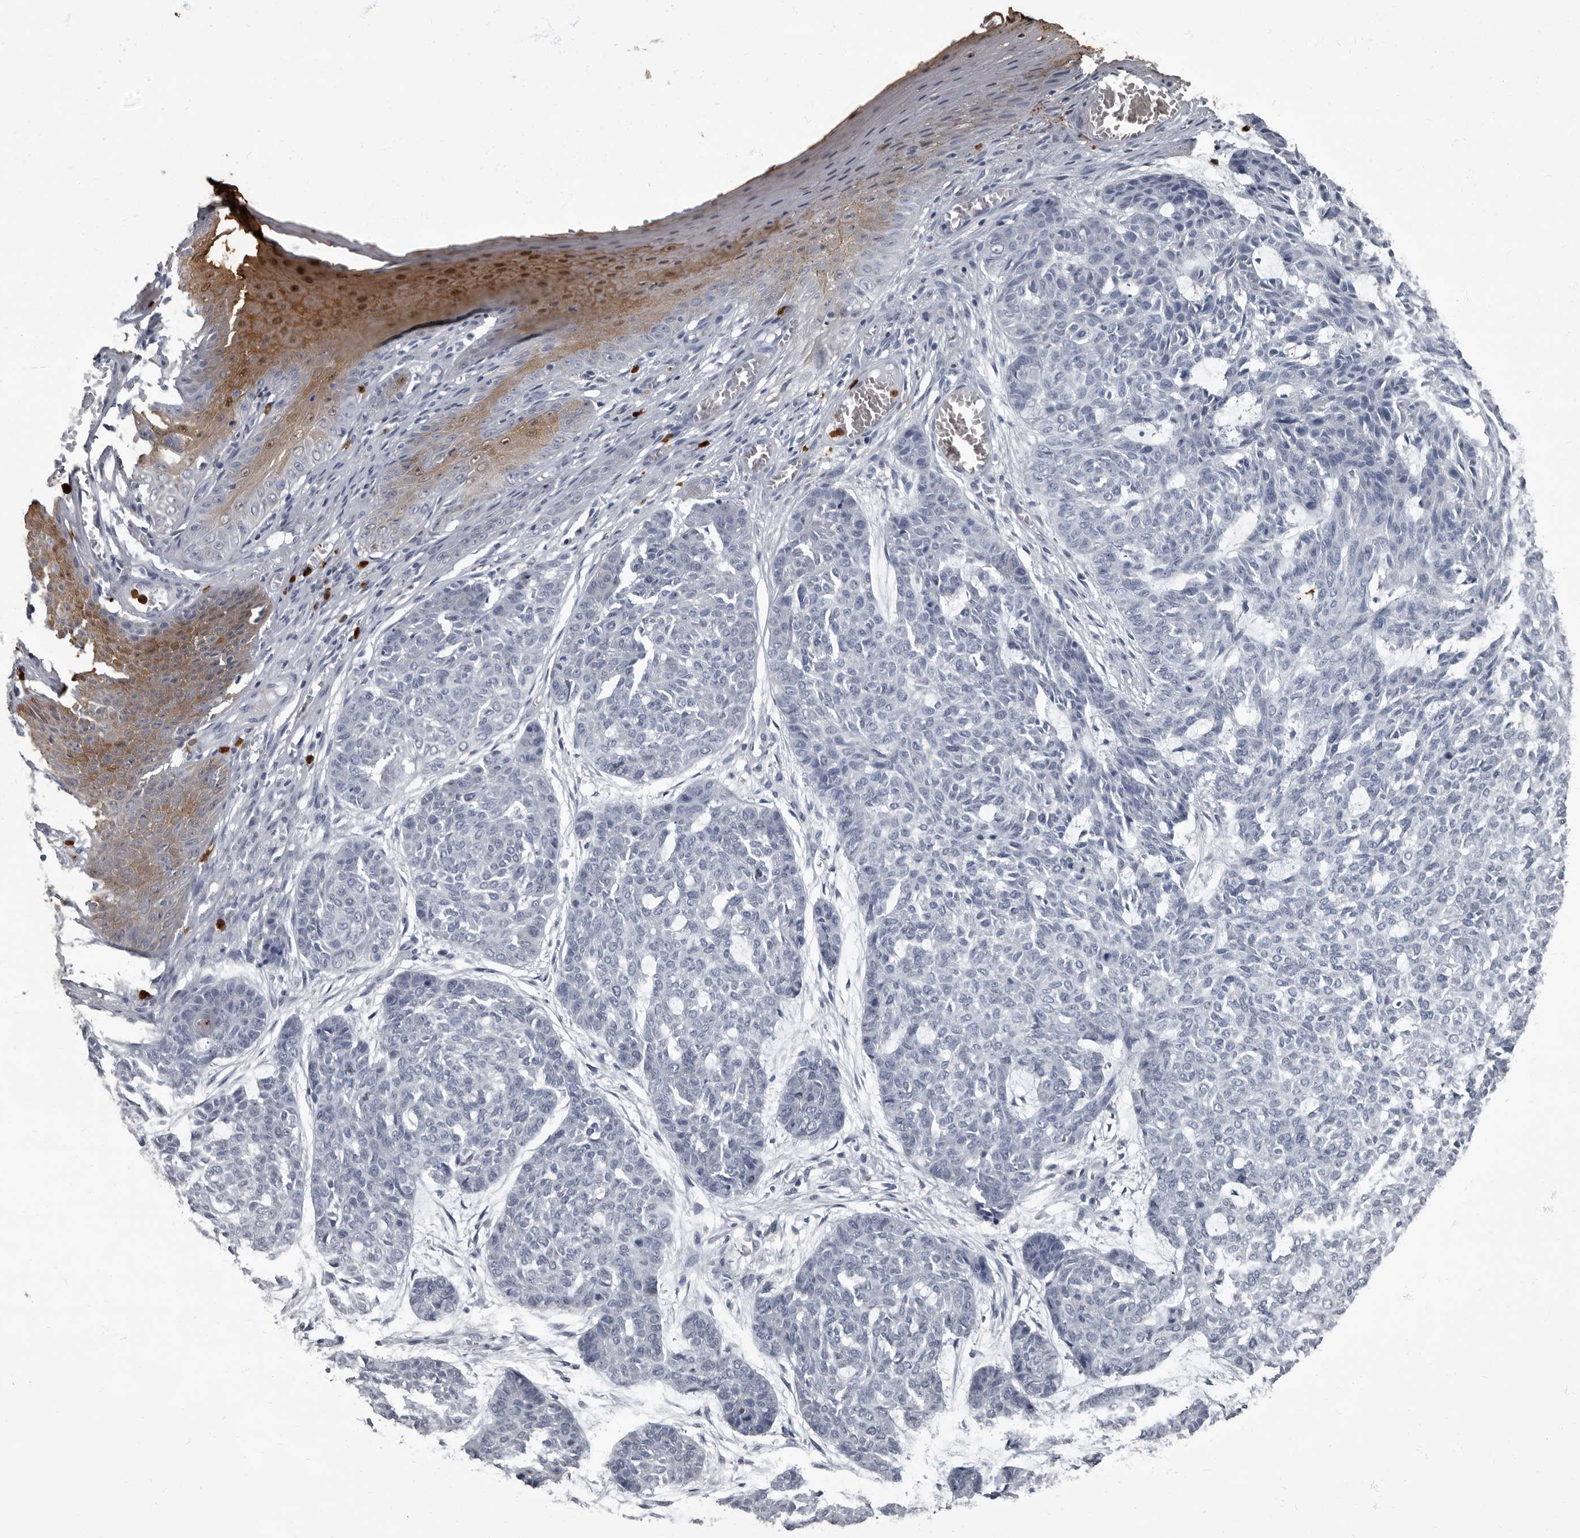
{"staining": {"intensity": "negative", "quantity": "none", "location": "none"}, "tissue": "skin cancer", "cell_type": "Tumor cells", "image_type": "cancer", "snomed": [{"axis": "morphology", "description": "Basal cell carcinoma"}, {"axis": "topography", "description": "Skin"}], "caption": "Tumor cells are negative for brown protein staining in skin cancer (basal cell carcinoma).", "gene": "TPD52L1", "patient": {"sex": "female", "age": 64}}